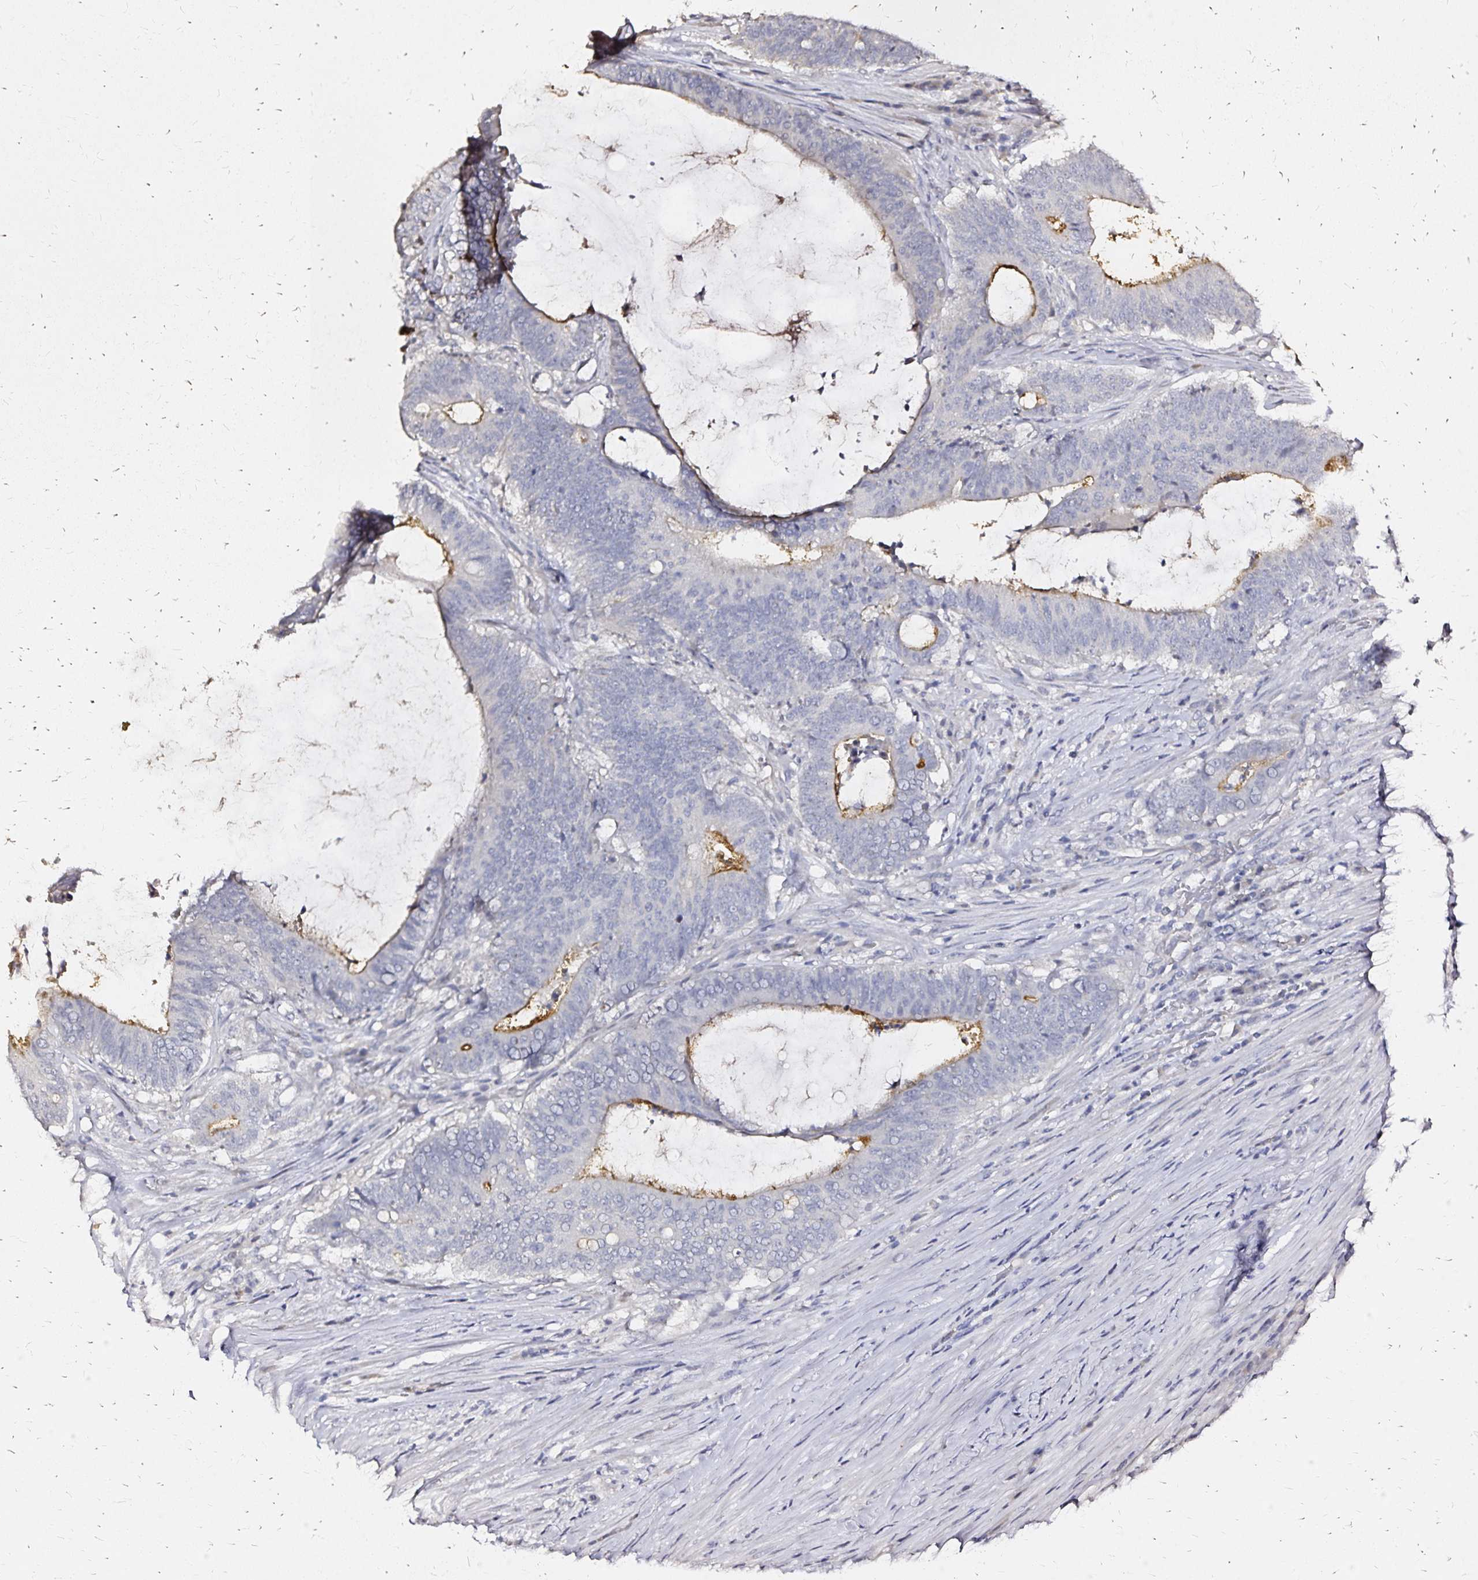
{"staining": {"intensity": "weak", "quantity": "<25%", "location": "cytoplasmic/membranous"}, "tissue": "colorectal cancer", "cell_type": "Tumor cells", "image_type": "cancer", "snomed": [{"axis": "morphology", "description": "Adenocarcinoma, NOS"}, {"axis": "topography", "description": "Colon"}], "caption": "This is an immunohistochemistry histopathology image of colorectal adenocarcinoma. There is no expression in tumor cells.", "gene": "SLC5A1", "patient": {"sex": "female", "age": 43}}